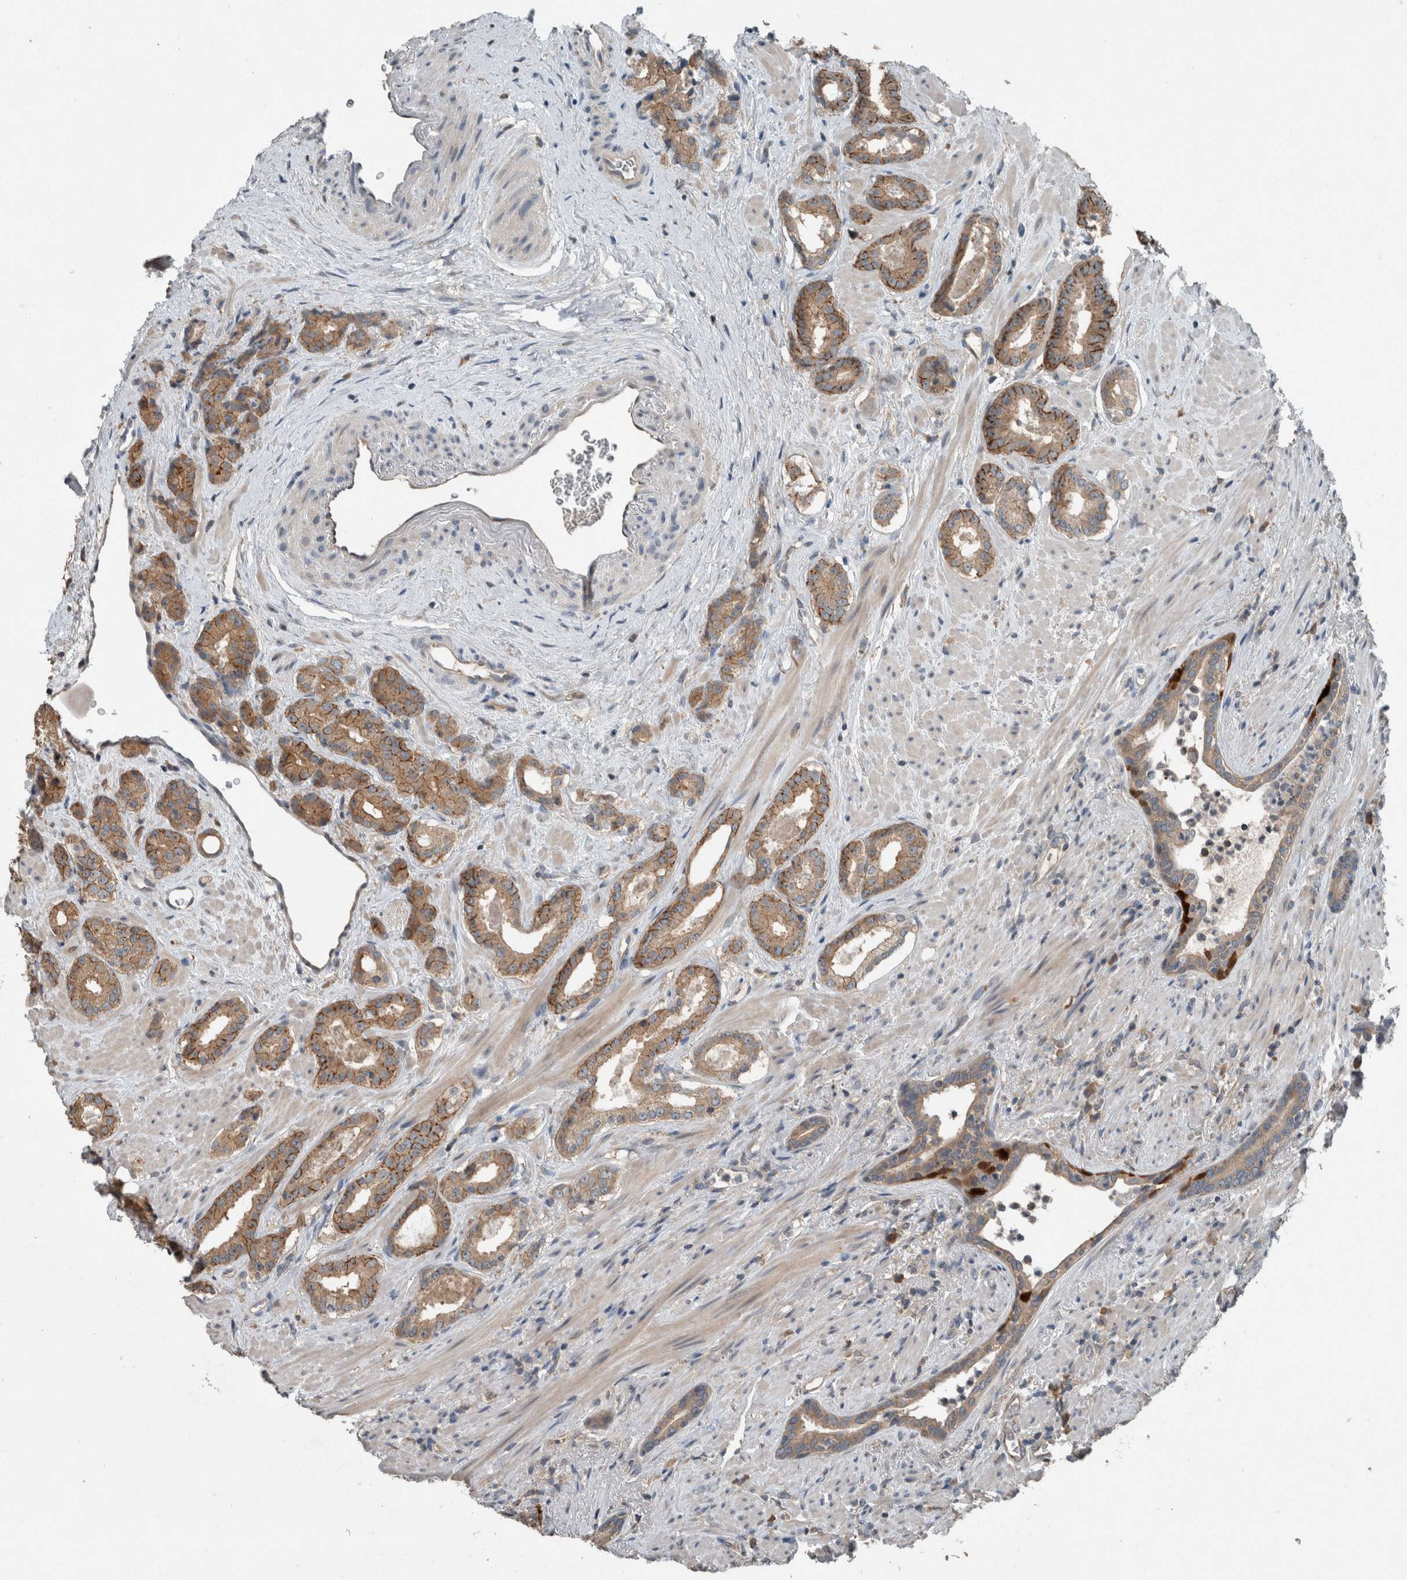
{"staining": {"intensity": "moderate", "quantity": ">75%", "location": "cytoplasmic/membranous"}, "tissue": "prostate cancer", "cell_type": "Tumor cells", "image_type": "cancer", "snomed": [{"axis": "morphology", "description": "Adenocarcinoma, High grade"}, {"axis": "topography", "description": "Prostate"}], "caption": "Human prostate cancer stained with a brown dye demonstrates moderate cytoplasmic/membranous positive expression in about >75% of tumor cells.", "gene": "KNTC1", "patient": {"sex": "male", "age": 71}}